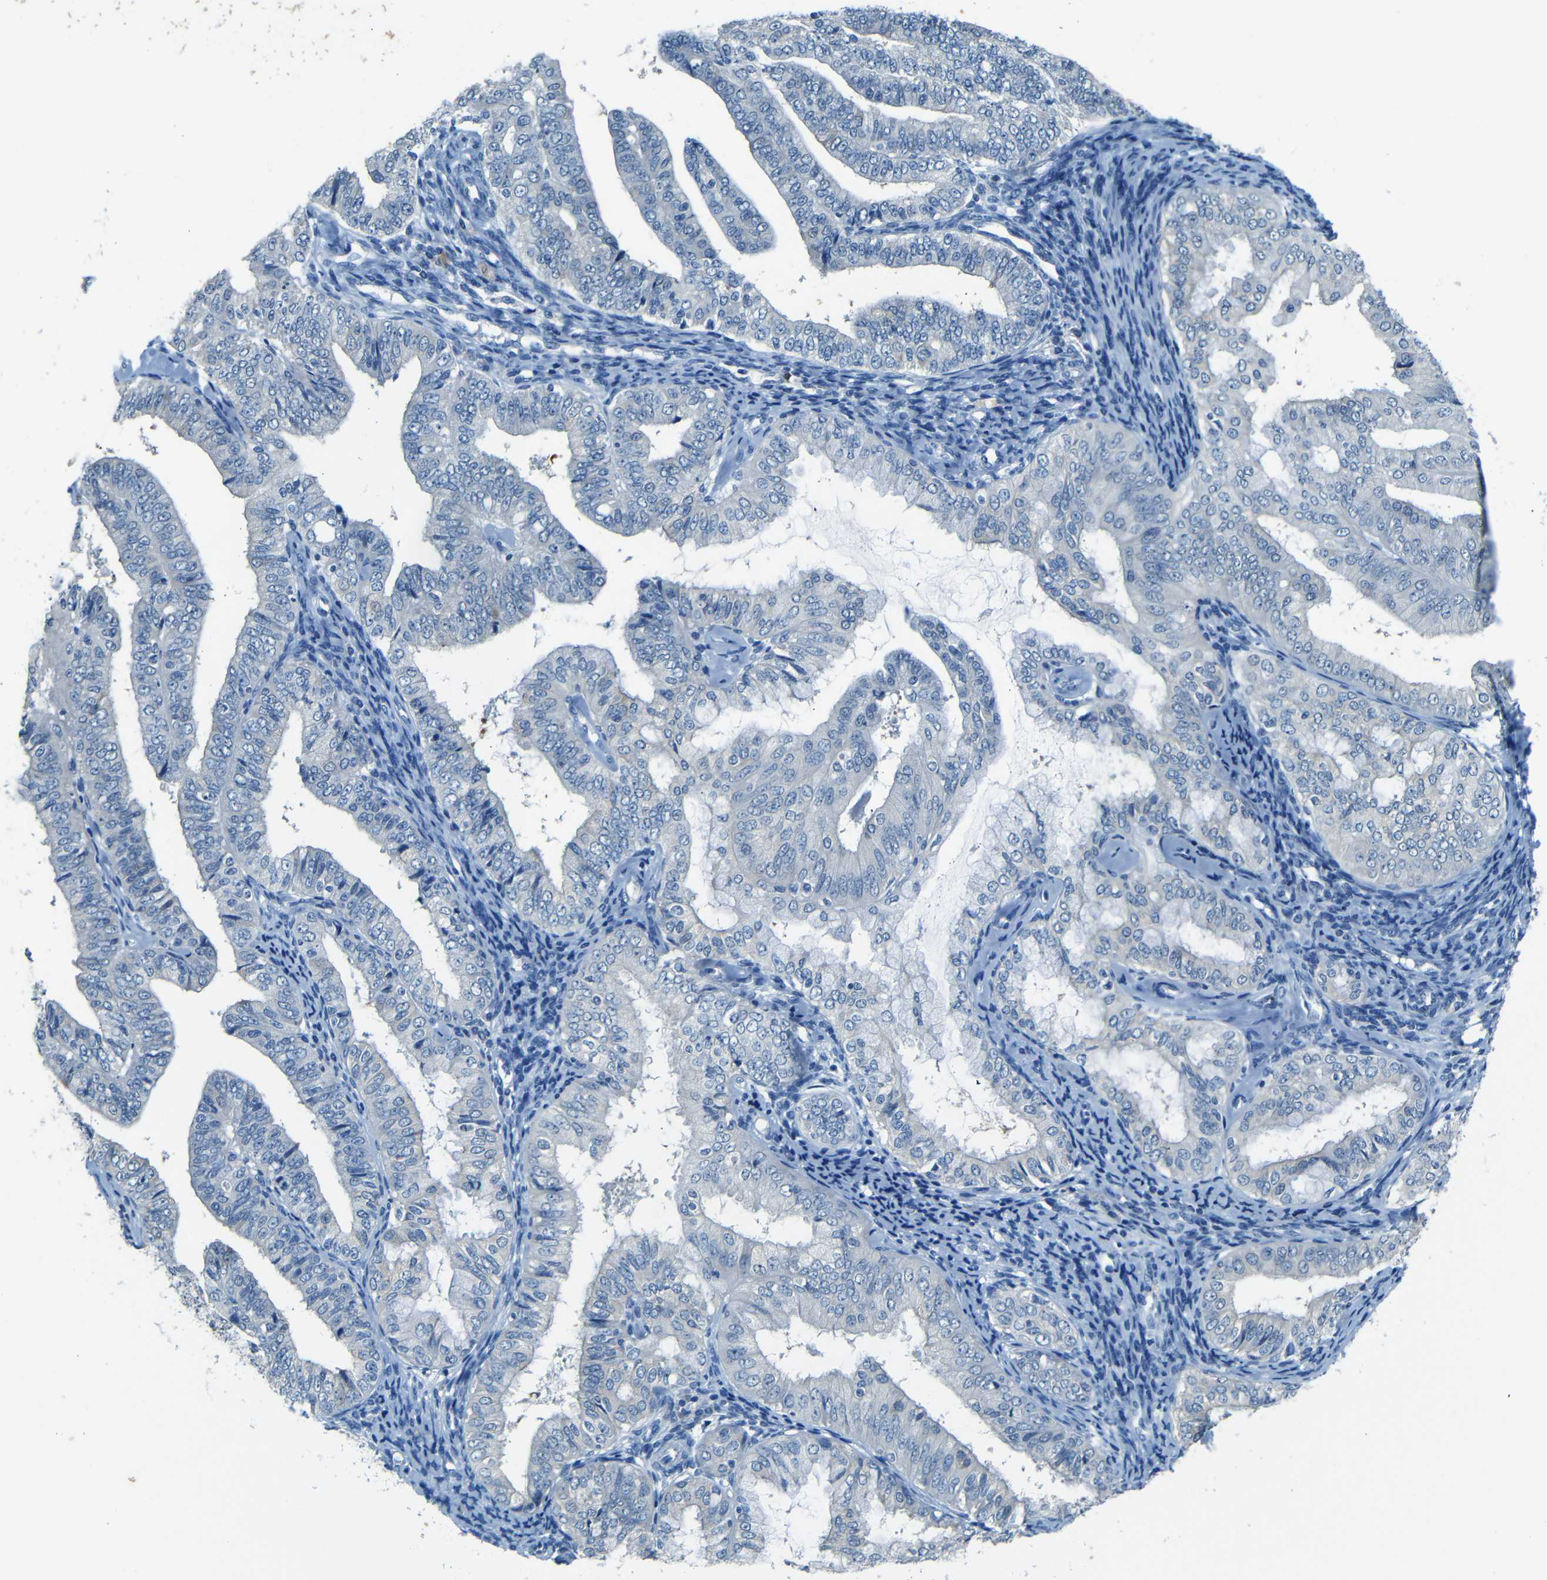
{"staining": {"intensity": "negative", "quantity": "none", "location": "none"}, "tissue": "endometrial cancer", "cell_type": "Tumor cells", "image_type": "cancer", "snomed": [{"axis": "morphology", "description": "Adenocarcinoma, NOS"}, {"axis": "topography", "description": "Endometrium"}], "caption": "A photomicrograph of human endometrial adenocarcinoma is negative for staining in tumor cells.", "gene": "ZMAT1", "patient": {"sex": "female", "age": 63}}